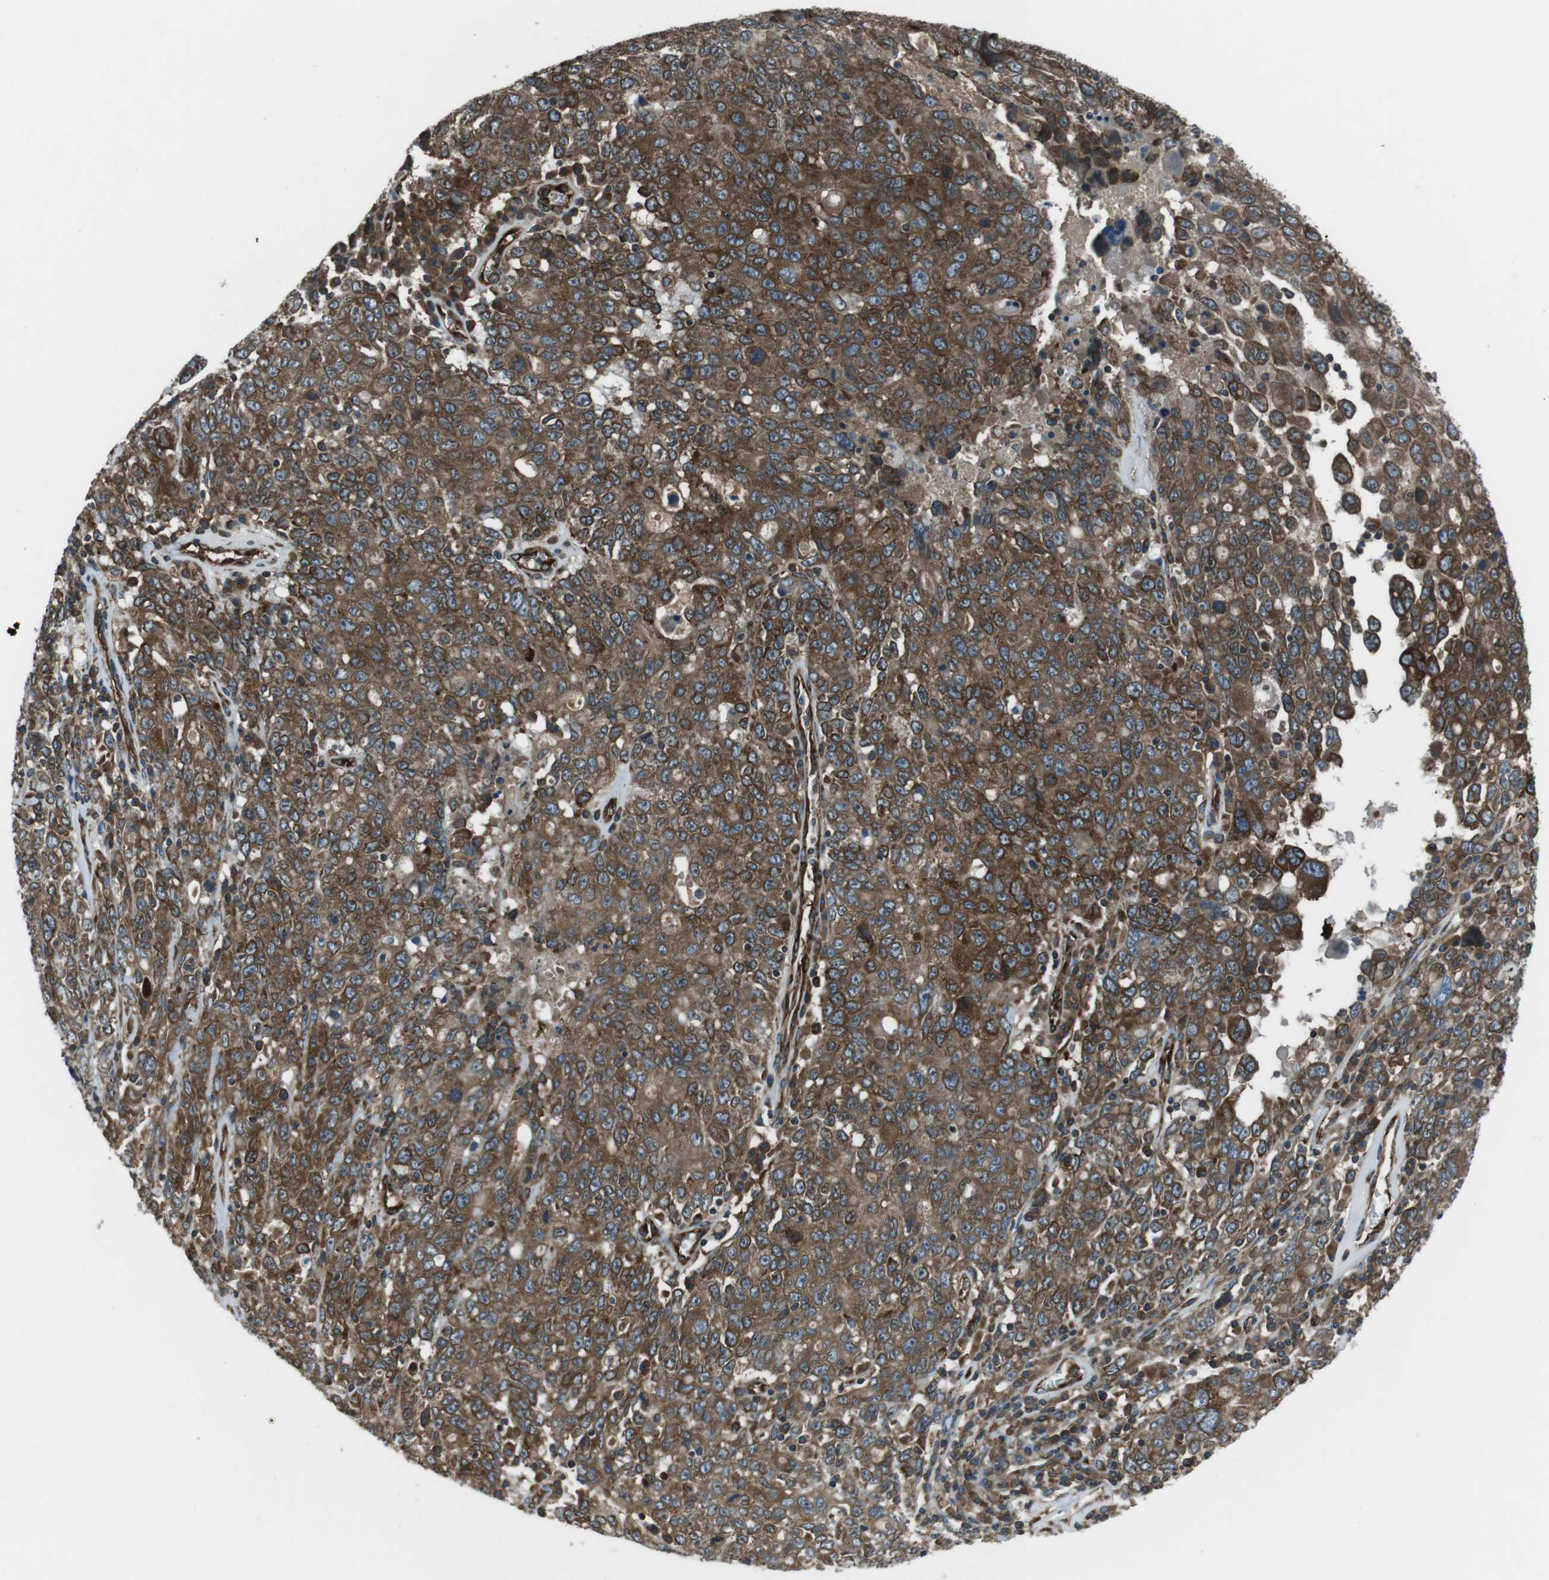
{"staining": {"intensity": "strong", "quantity": ">75%", "location": "cytoplasmic/membranous"}, "tissue": "ovarian cancer", "cell_type": "Tumor cells", "image_type": "cancer", "snomed": [{"axis": "morphology", "description": "Carcinoma, endometroid"}, {"axis": "topography", "description": "Ovary"}], "caption": "Human ovarian endometroid carcinoma stained for a protein (brown) displays strong cytoplasmic/membranous positive positivity in approximately >75% of tumor cells.", "gene": "KTN1", "patient": {"sex": "female", "age": 62}}